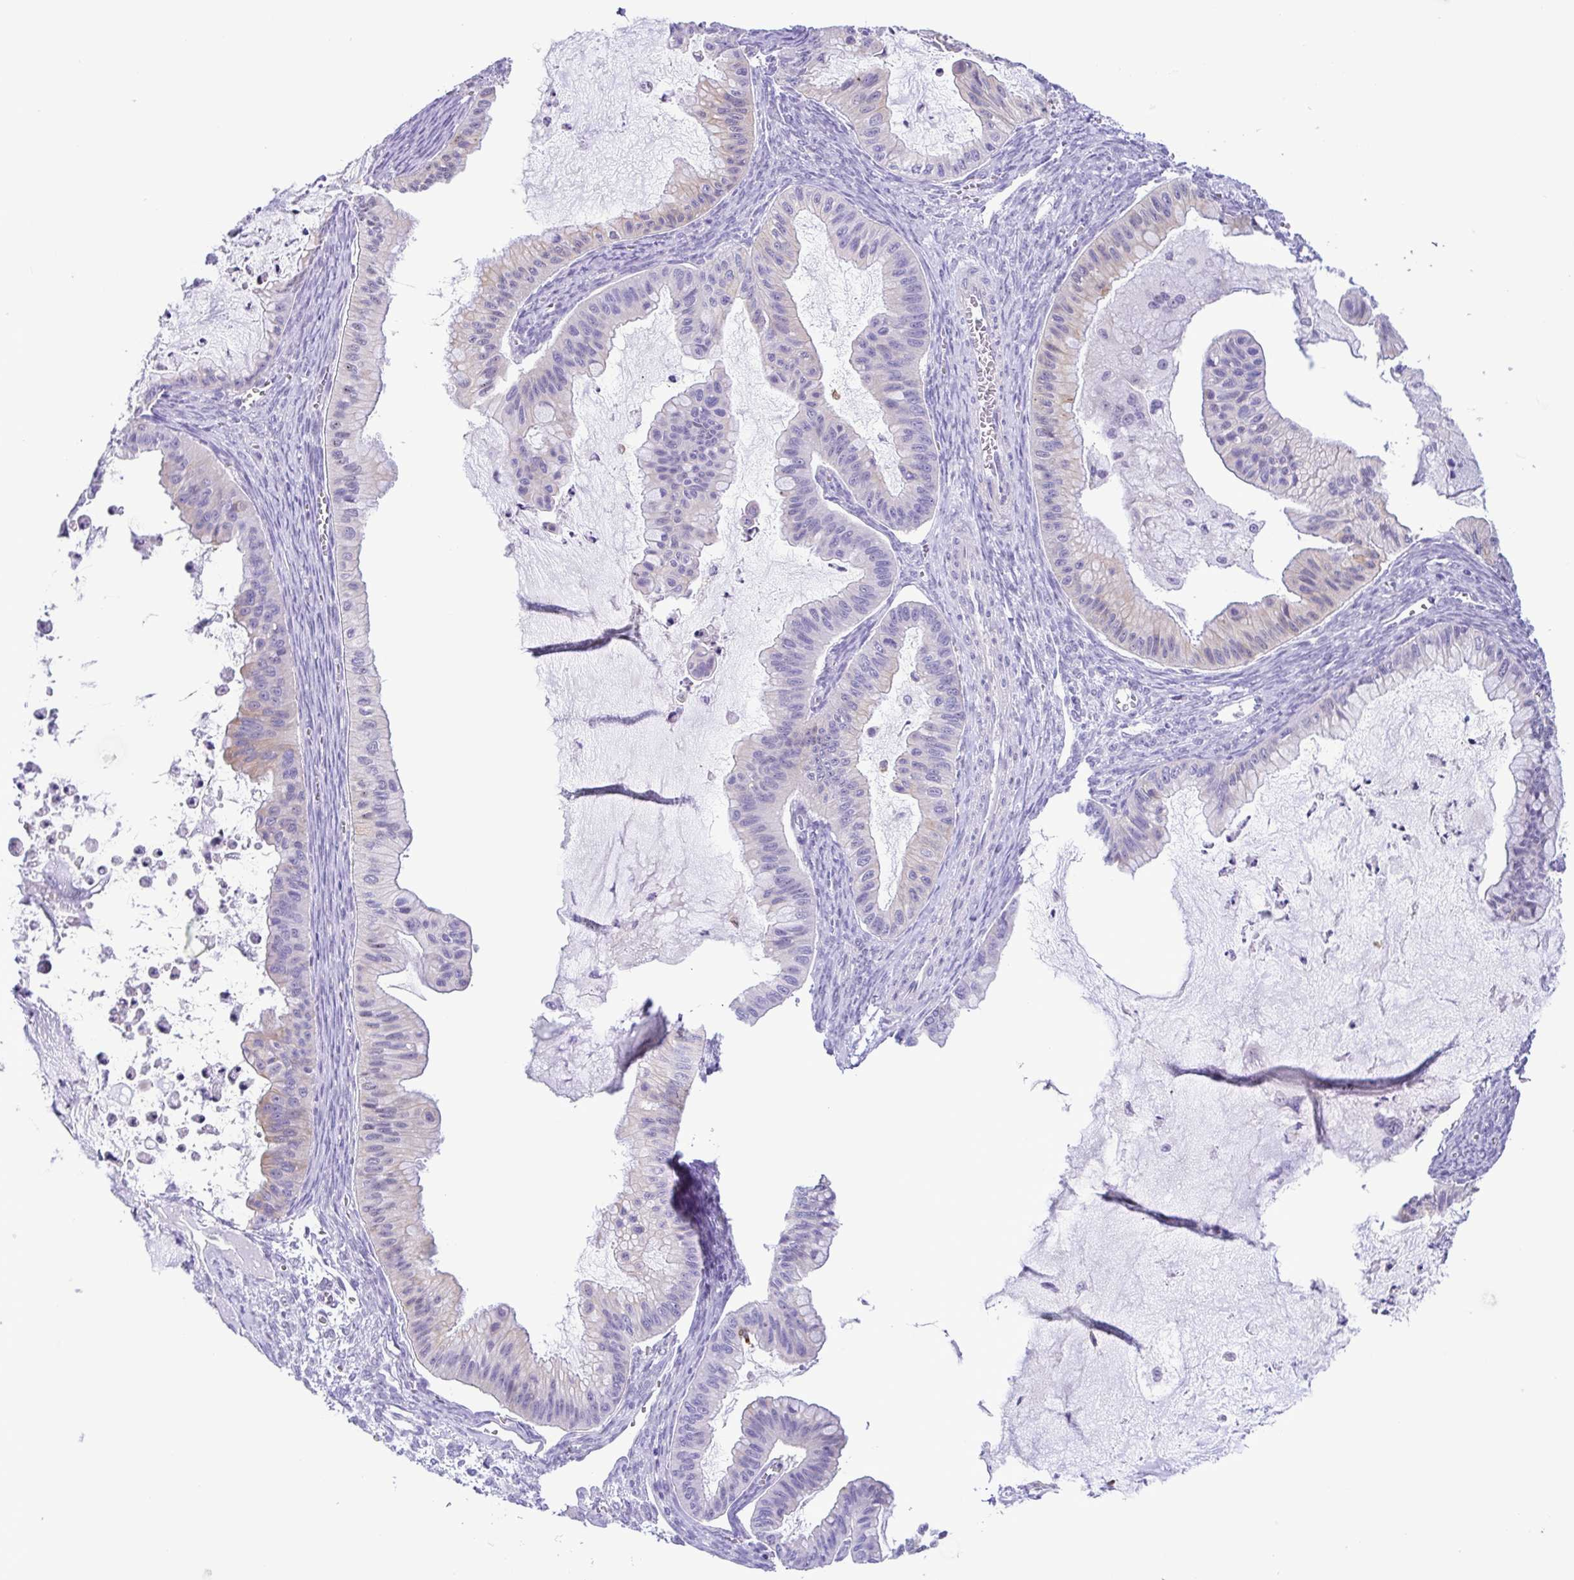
{"staining": {"intensity": "weak", "quantity": "<25%", "location": "cytoplasmic/membranous"}, "tissue": "ovarian cancer", "cell_type": "Tumor cells", "image_type": "cancer", "snomed": [{"axis": "morphology", "description": "Cystadenocarcinoma, mucinous, NOS"}, {"axis": "topography", "description": "Ovary"}], "caption": "This image is of ovarian cancer stained with immunohistochemistry (IHC) to label a protein in brown with the nuclei are counter-stained blue. There is no staining in tumor cells.", "gene": "DCLK2", "patient": {"sex": "female", "age": 72}}